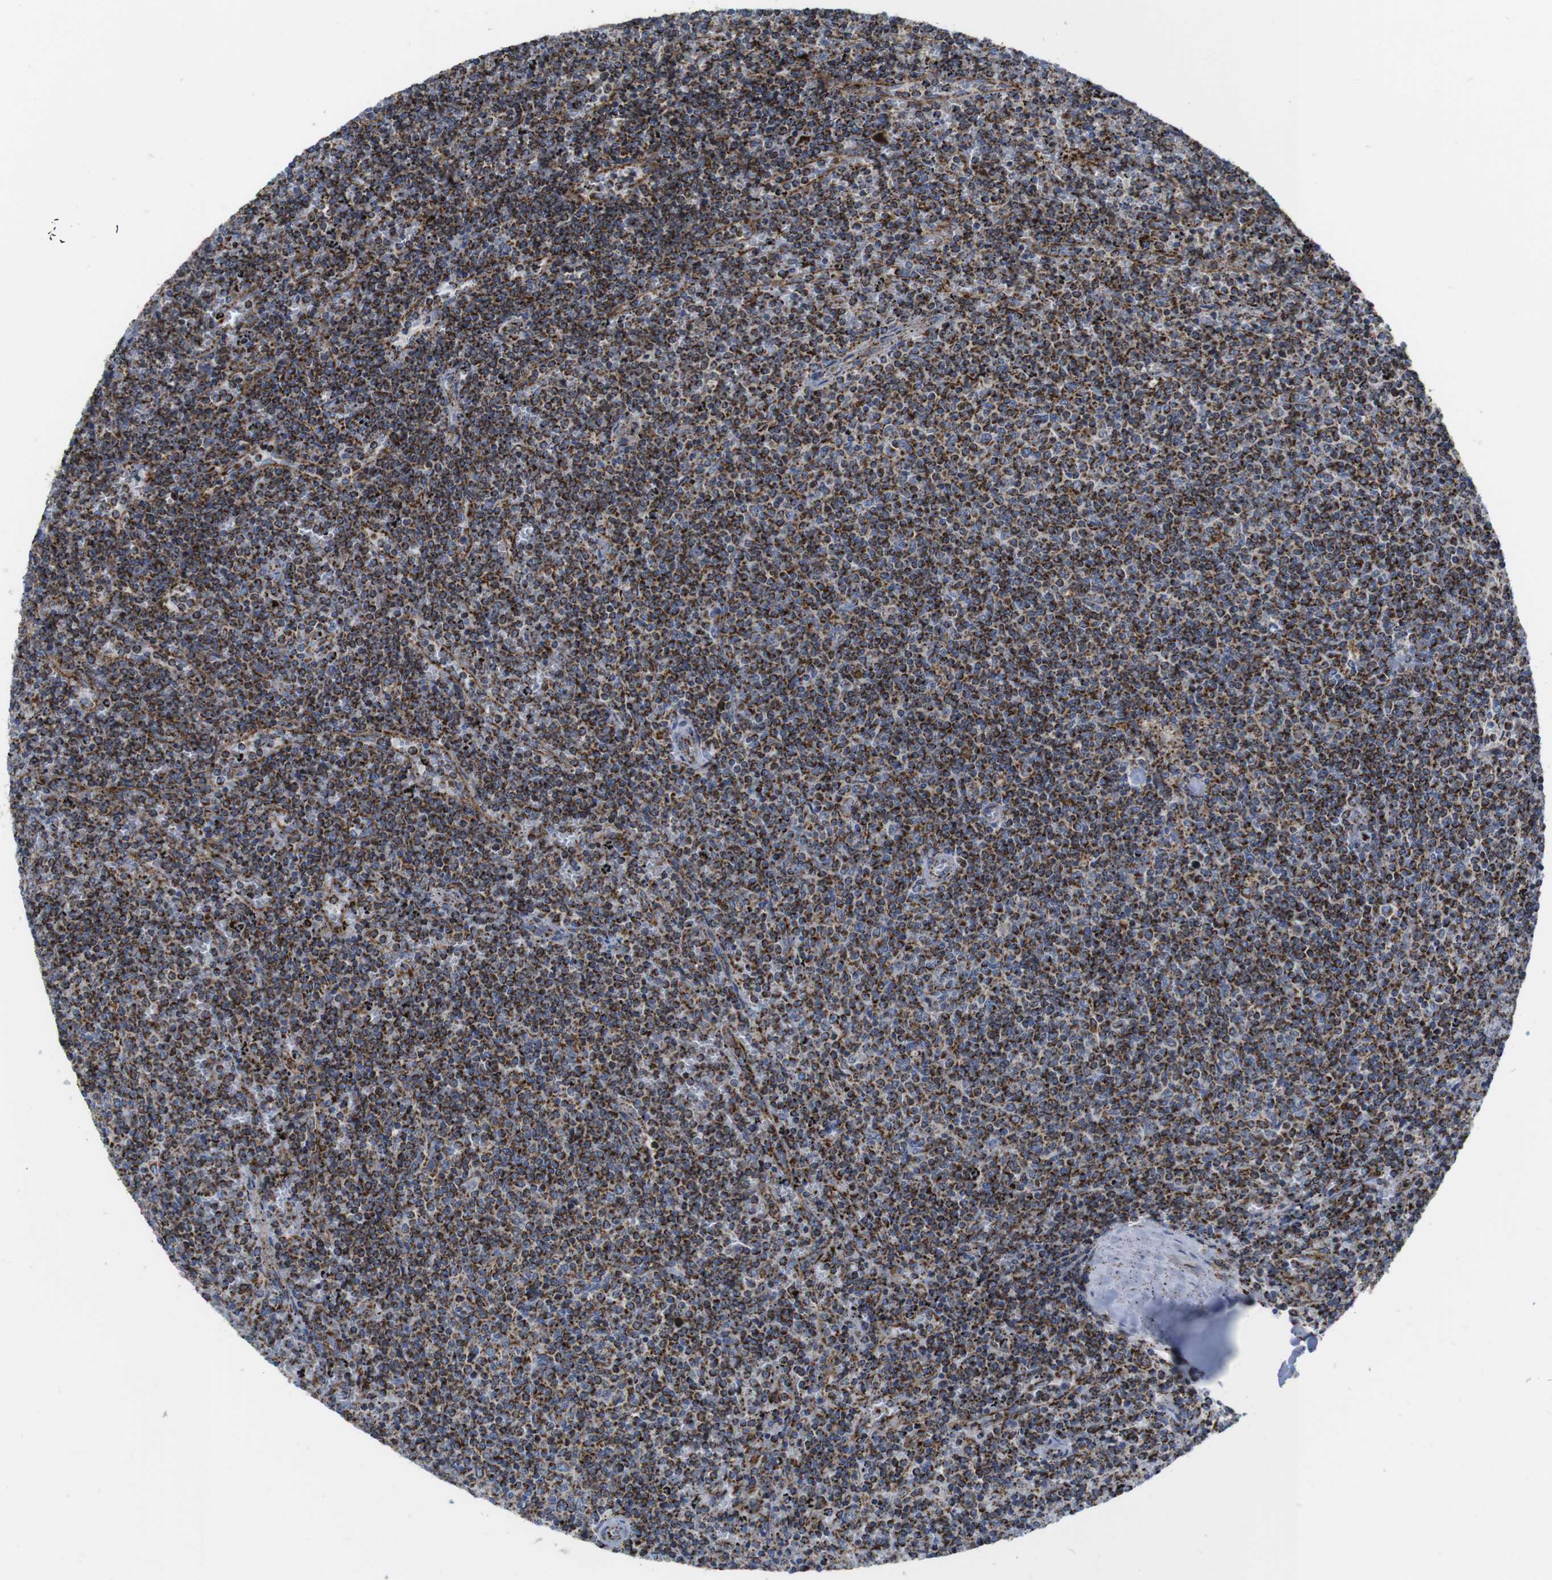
{"staining": {"intensity": "strong", "quantity": ">75%", "location": "cytoplasmic/membranous"}, "tissue": "lymphoma", "cell_type": "Tumor cells", "image_type": "cancer", "snomed": [{"axis": "morphology", "description": "Malignant lymphoma, non-Hodgkin's type, Low grade"}, {"axis": "topography", "description": "Spleen"}], "caption": "Tumor cells show high levels of strong cytoplasmic/membranous positivity in approximately >75% of cells in lymphoma. (Stains: DAB (3,3'-diaminobenzidine) in brown, nuclei in blue, Microscopy: brightfield microscopy at high magnification).", "gene": "TMEM192", "patient": {"sex": "female", "age": 50}}